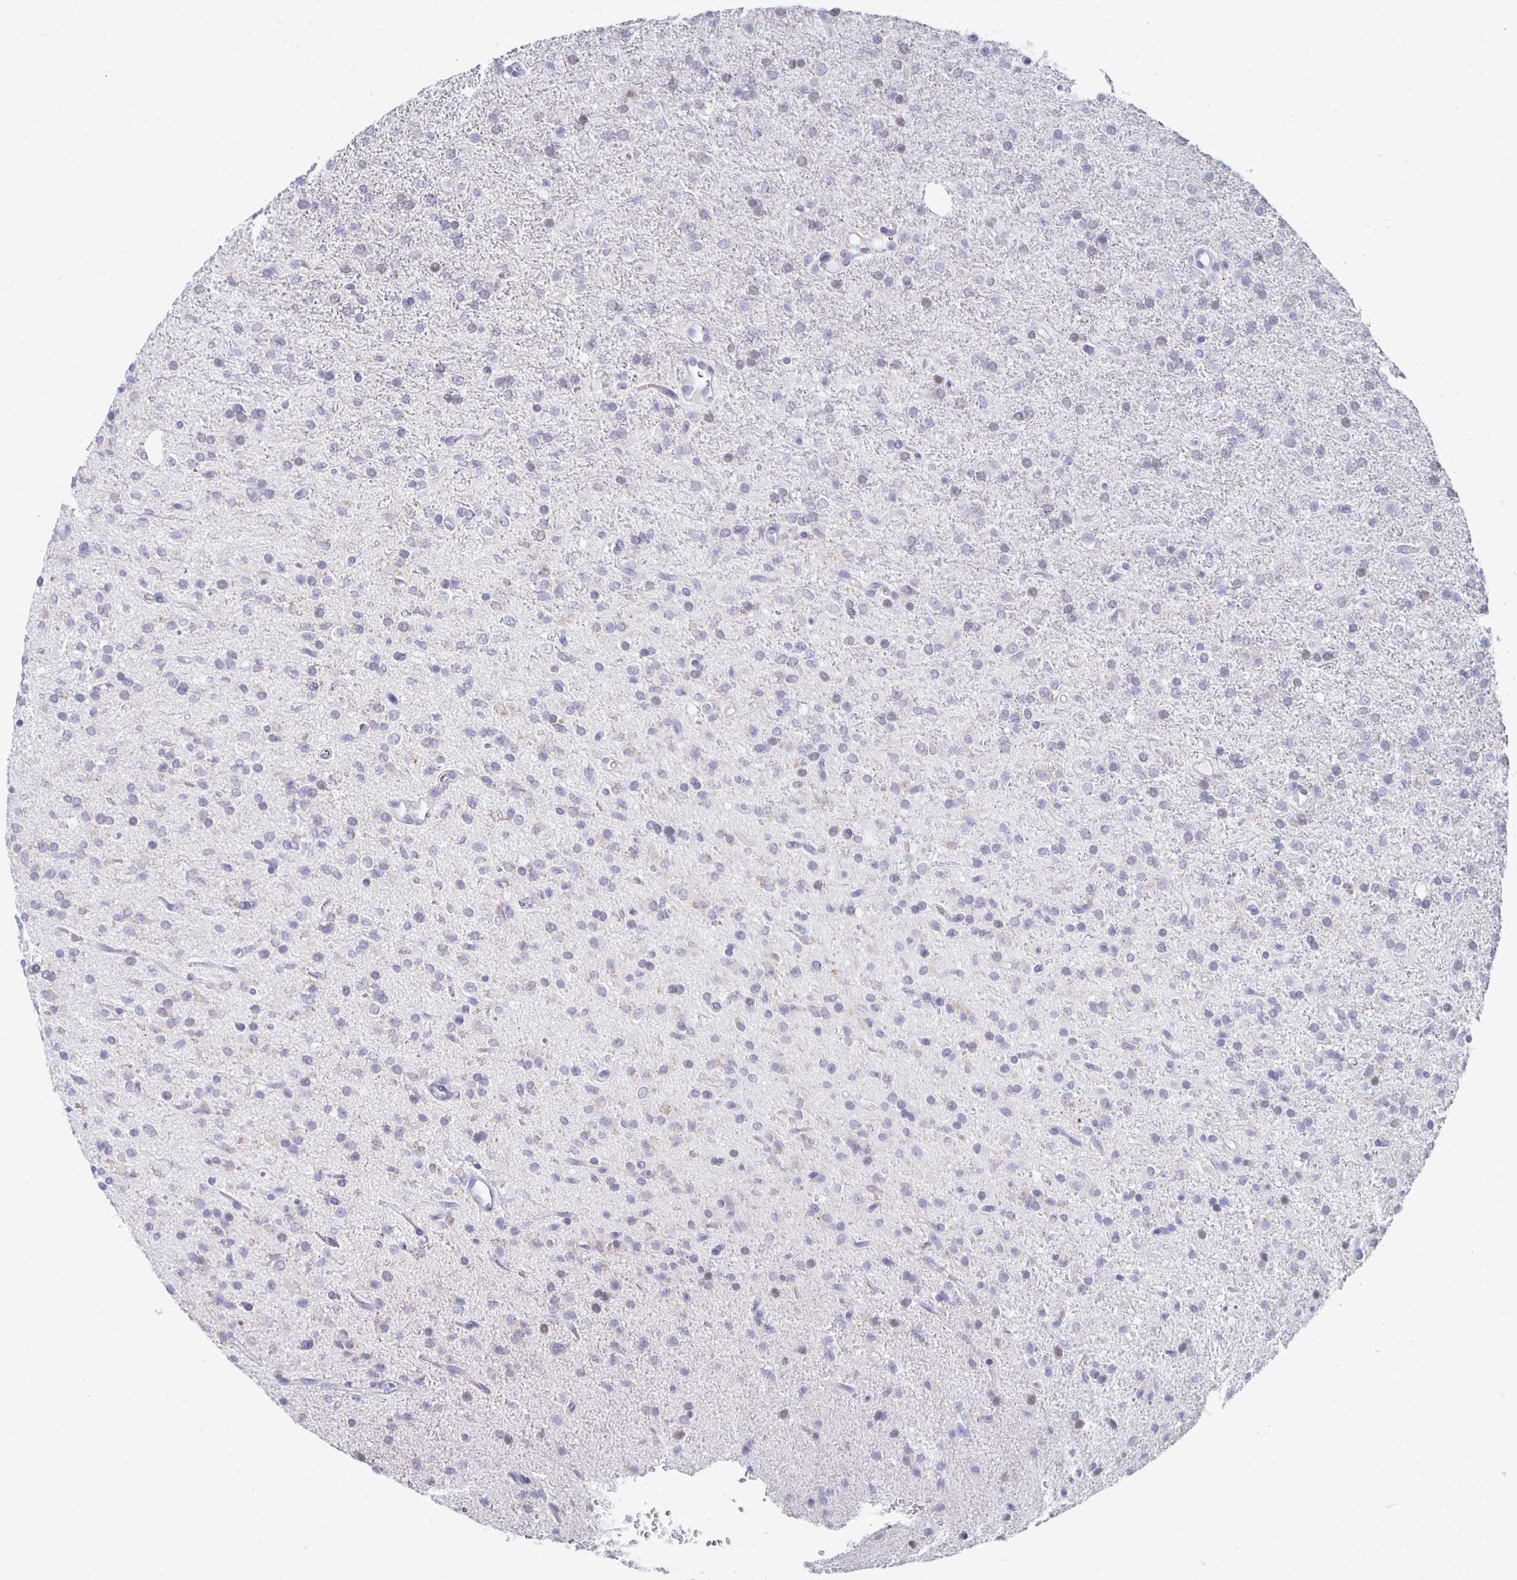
{"staining": {"intensity": "negative", "quantity": "none", "location": "none"}, "tissue": "glioma", "cell_type": "Tumor cells", "image_type": "cancer", "snomed": [{"axis": "morphology", "description": "Glioma, malignant, Low grade"}, {"axis": "topography", "description": "Brain"}], "caption": "High magnification brightfield microscopy of glioma stained with DAB (3,3'-diaminobenzidine) (brown) and counterstained with hematoxylin (blue): tumor cells show no significant expression.", "gene": "NOCT", "patient": {"sex": "female", "age": 33}}